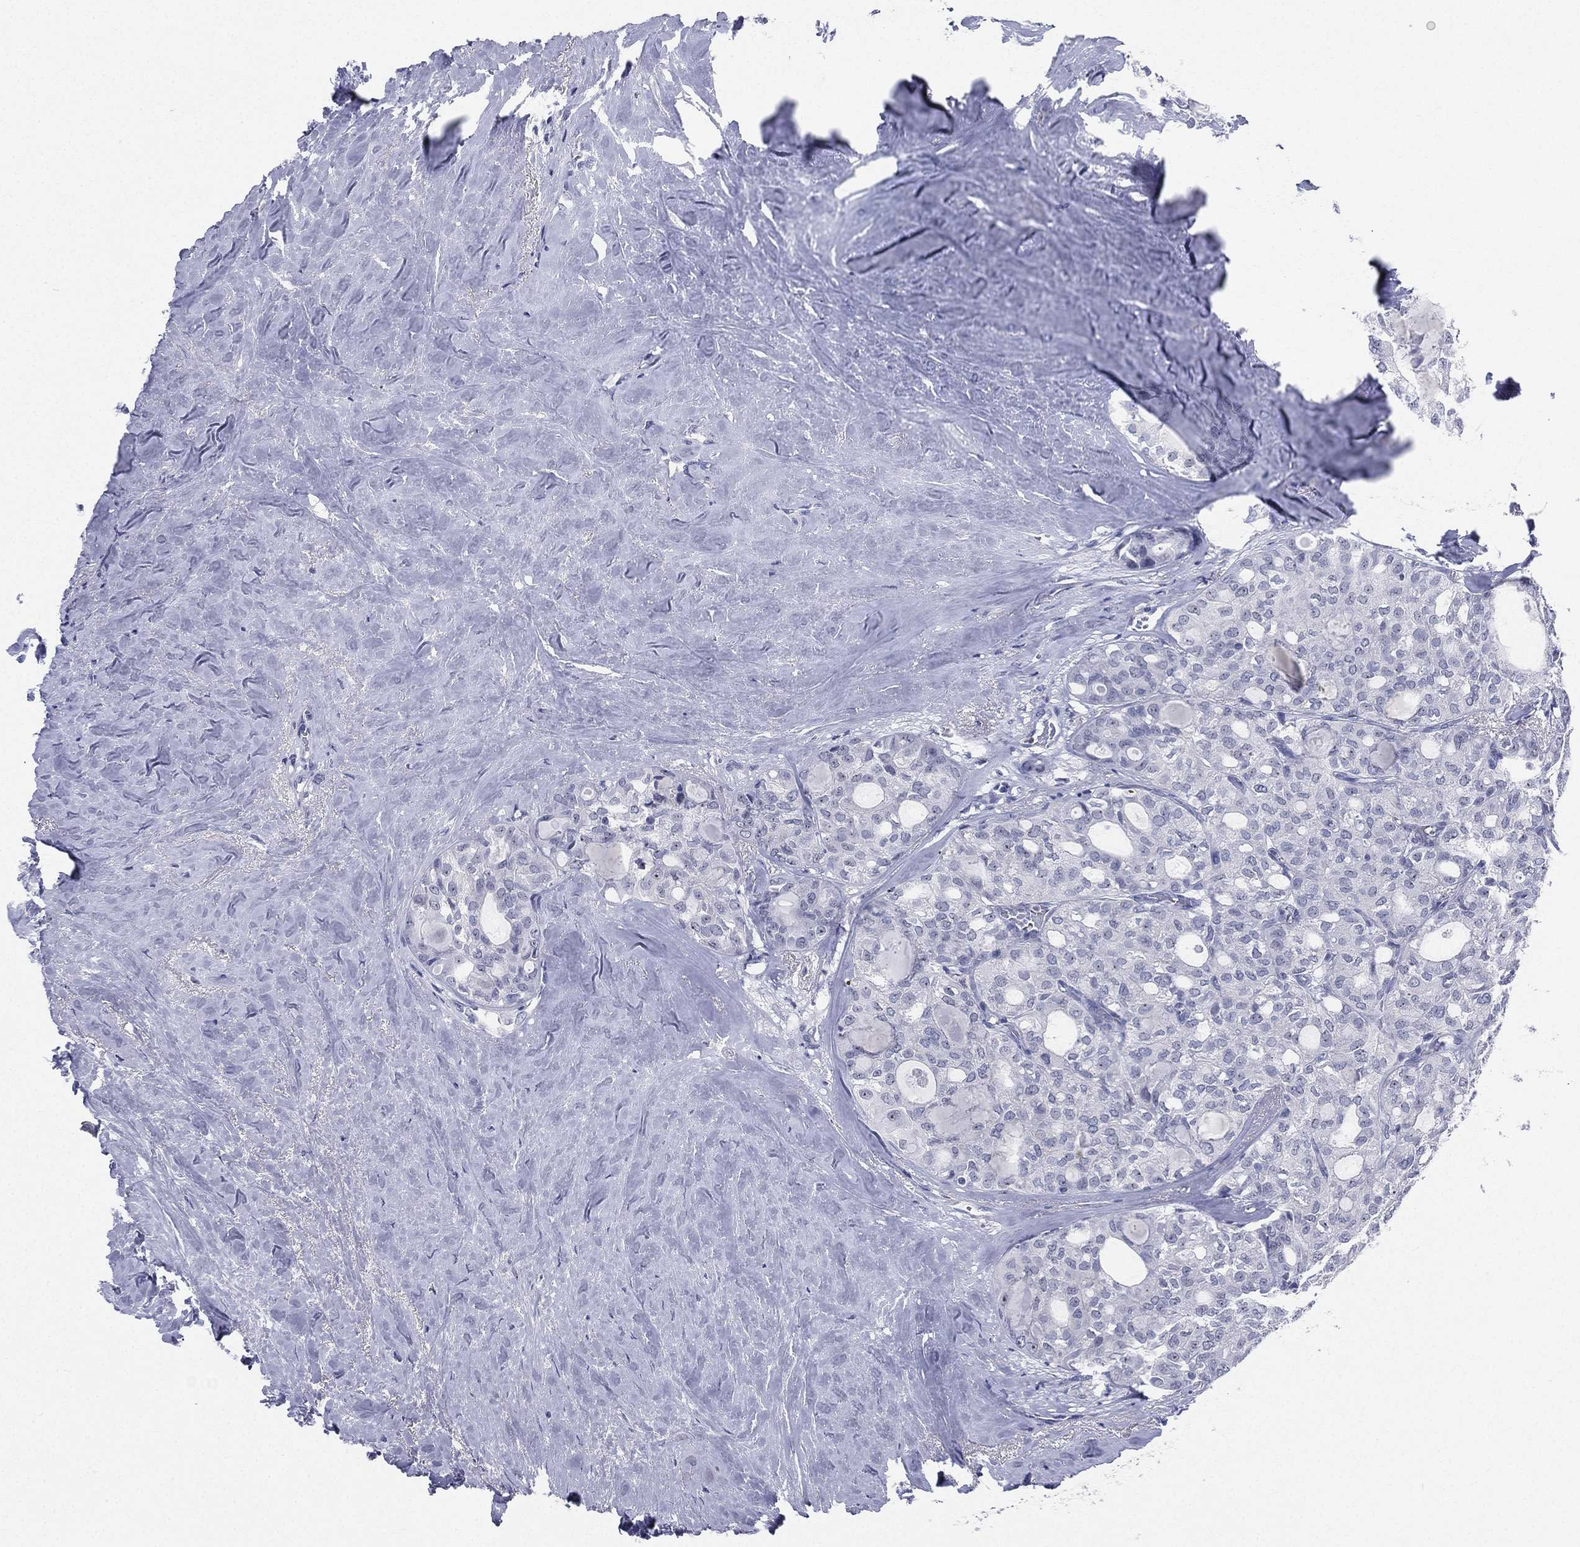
{"staining": {"intensity": "negative", "quantity": "none", "location": "none"}, "tissue": "thyroid cancer", "cell_type": "Tumor cells", "image_type": "cancer", "snomed": [{"axis": "morphology", "description": "Follicular adenoma carcinoma, NOS"}, {"axis": "topography", "description": "Thyroid gland"}], "caption": "A high-resolution photomicrograph shows immunohistochemistry (IHC) staining of thyroid cancer (follicular adenoma carcinoma), which exhibits no significant expression in tumor cells.", "gene": "CD22", "patient": {"sex": "male", "age": 75}}